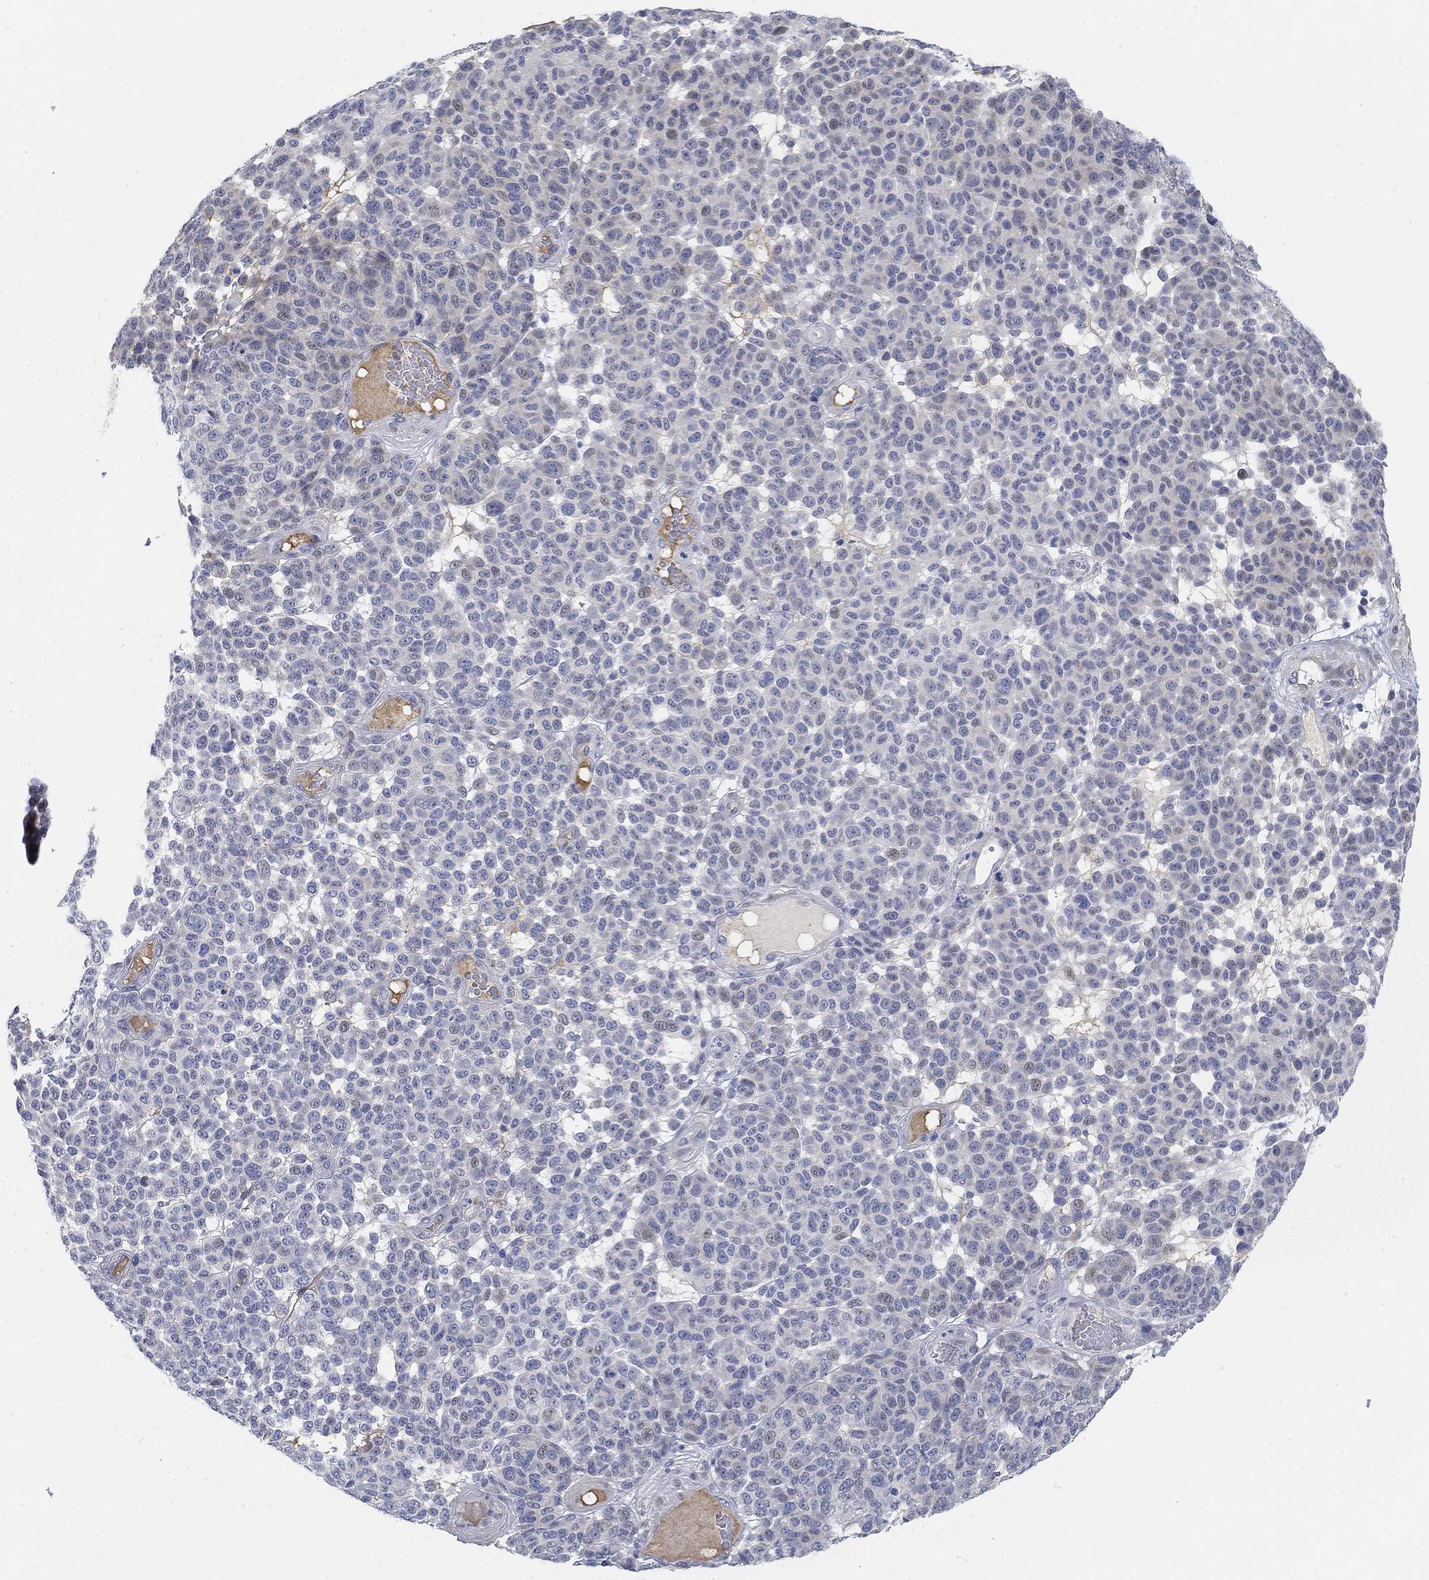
{"staining": {"intensity": "weak", "quantity": "<25%", "location": "nuclear"}, "tissue": "melanoma", "cell_type": "Tumor cells", "image_type": "cancer", "snomed": [{"axis": "morphology", "description": "Malignant melanoma, NOS"}, {"axis": "topography", "description": "Skin"}], "caption": "IHC photomicrograph of neoplastic tissue: human malignant melanoma stained with DAB (3,3'-diaminobenzidine) demonstrates no significant protein expression in tumor cells.", "gene": "SNTG2", "patient": {"sex": "male", "age": 59}}